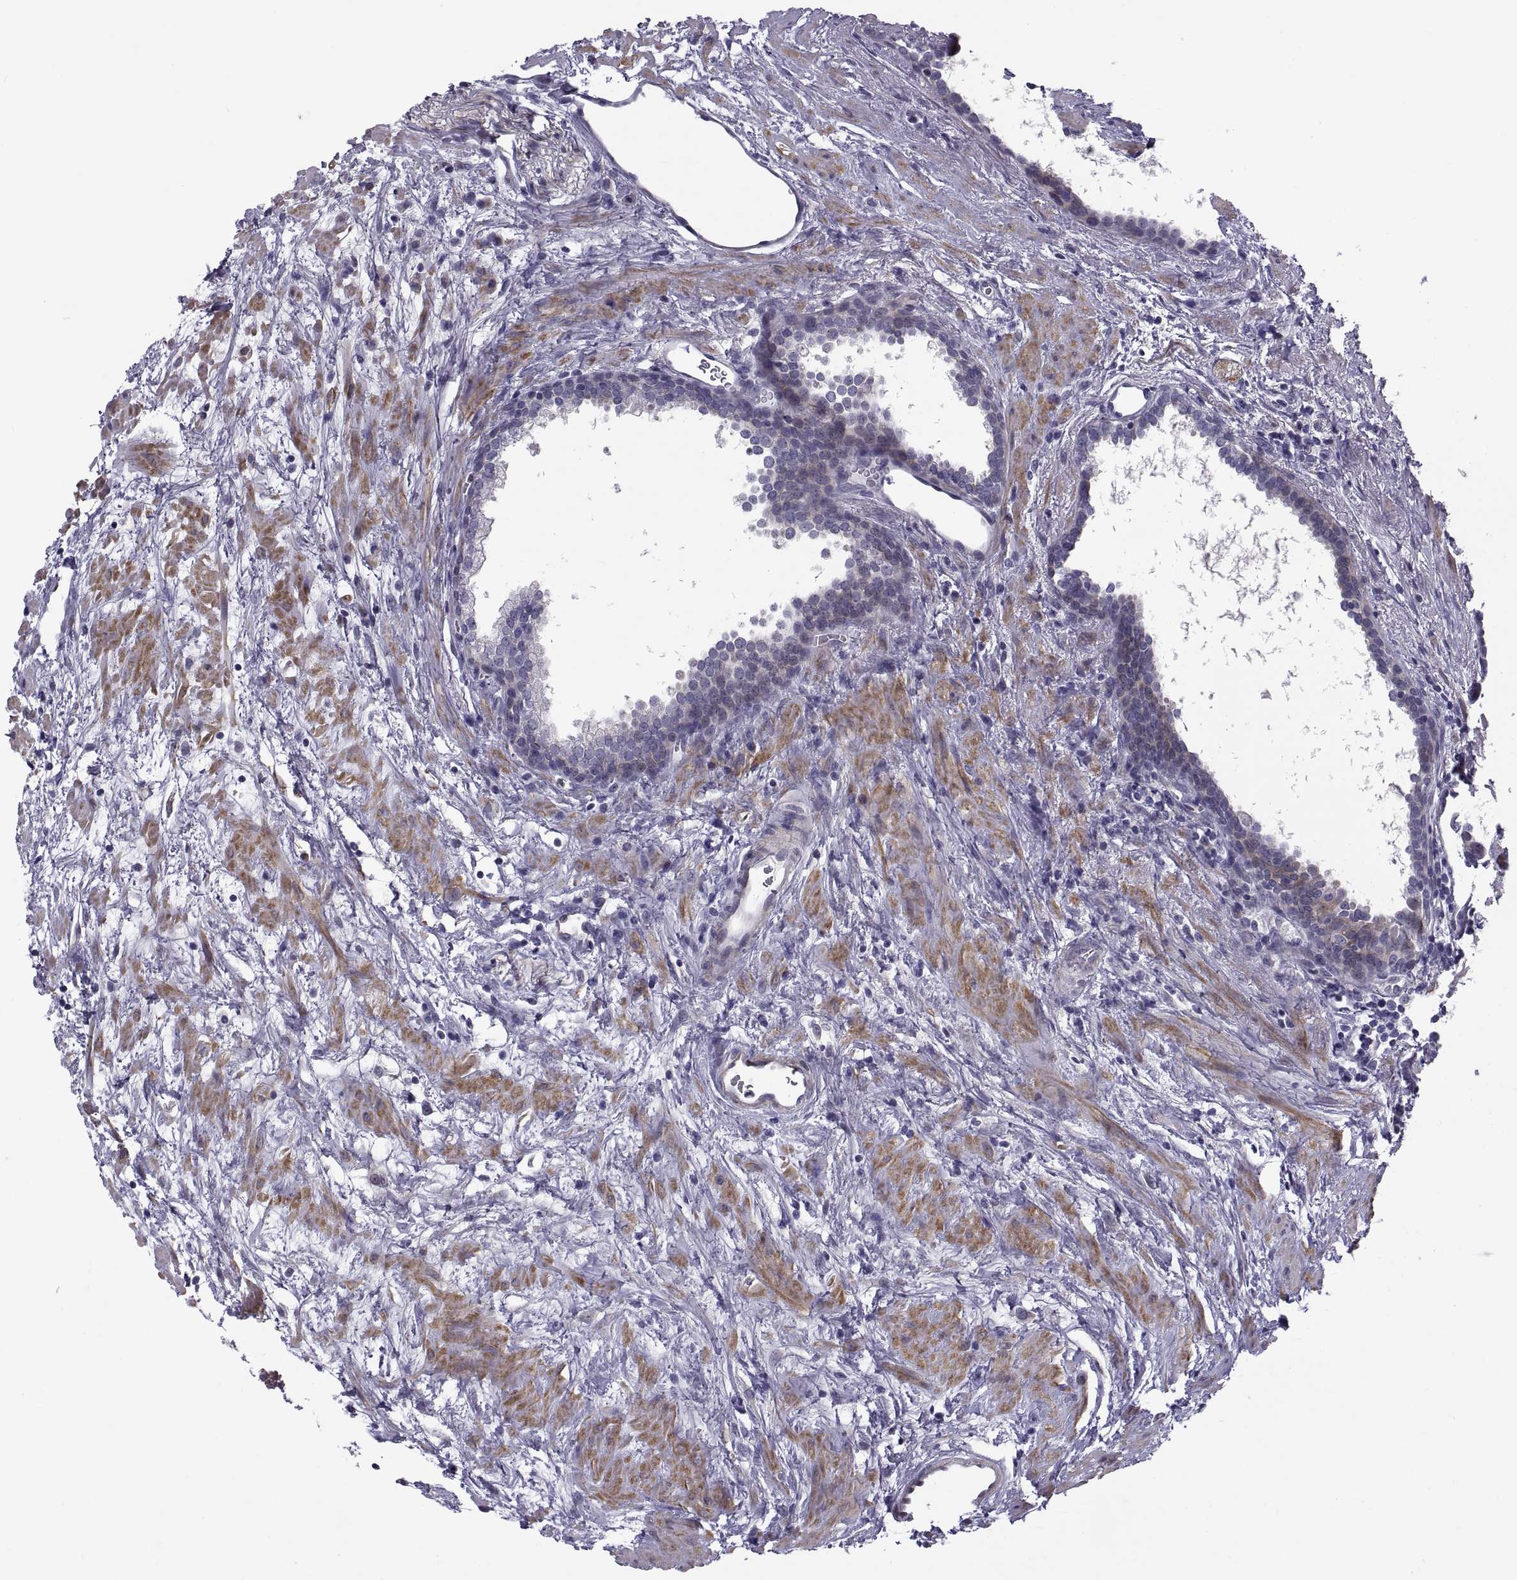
{"staining": {"intensity": "weak", "quantity": "<25%", "location": "cytoplasmic/membranous"}, "tissue": "prostate cancer", "cell_type": "Tumor cells", "image_type": "cancer", "snomed": [{"axis": "morphology", "description": "Adenocarcinoma, NOS"}, {"axis": "topography", "description": "Prostate and seminal vesicle, NOS"}], "caption": "Tumor cells show no significant protein staining in prostate cancer (adenocarcinoma).", "gene": "TMEM158", "patient": {"sex": "male", "age": 63}}